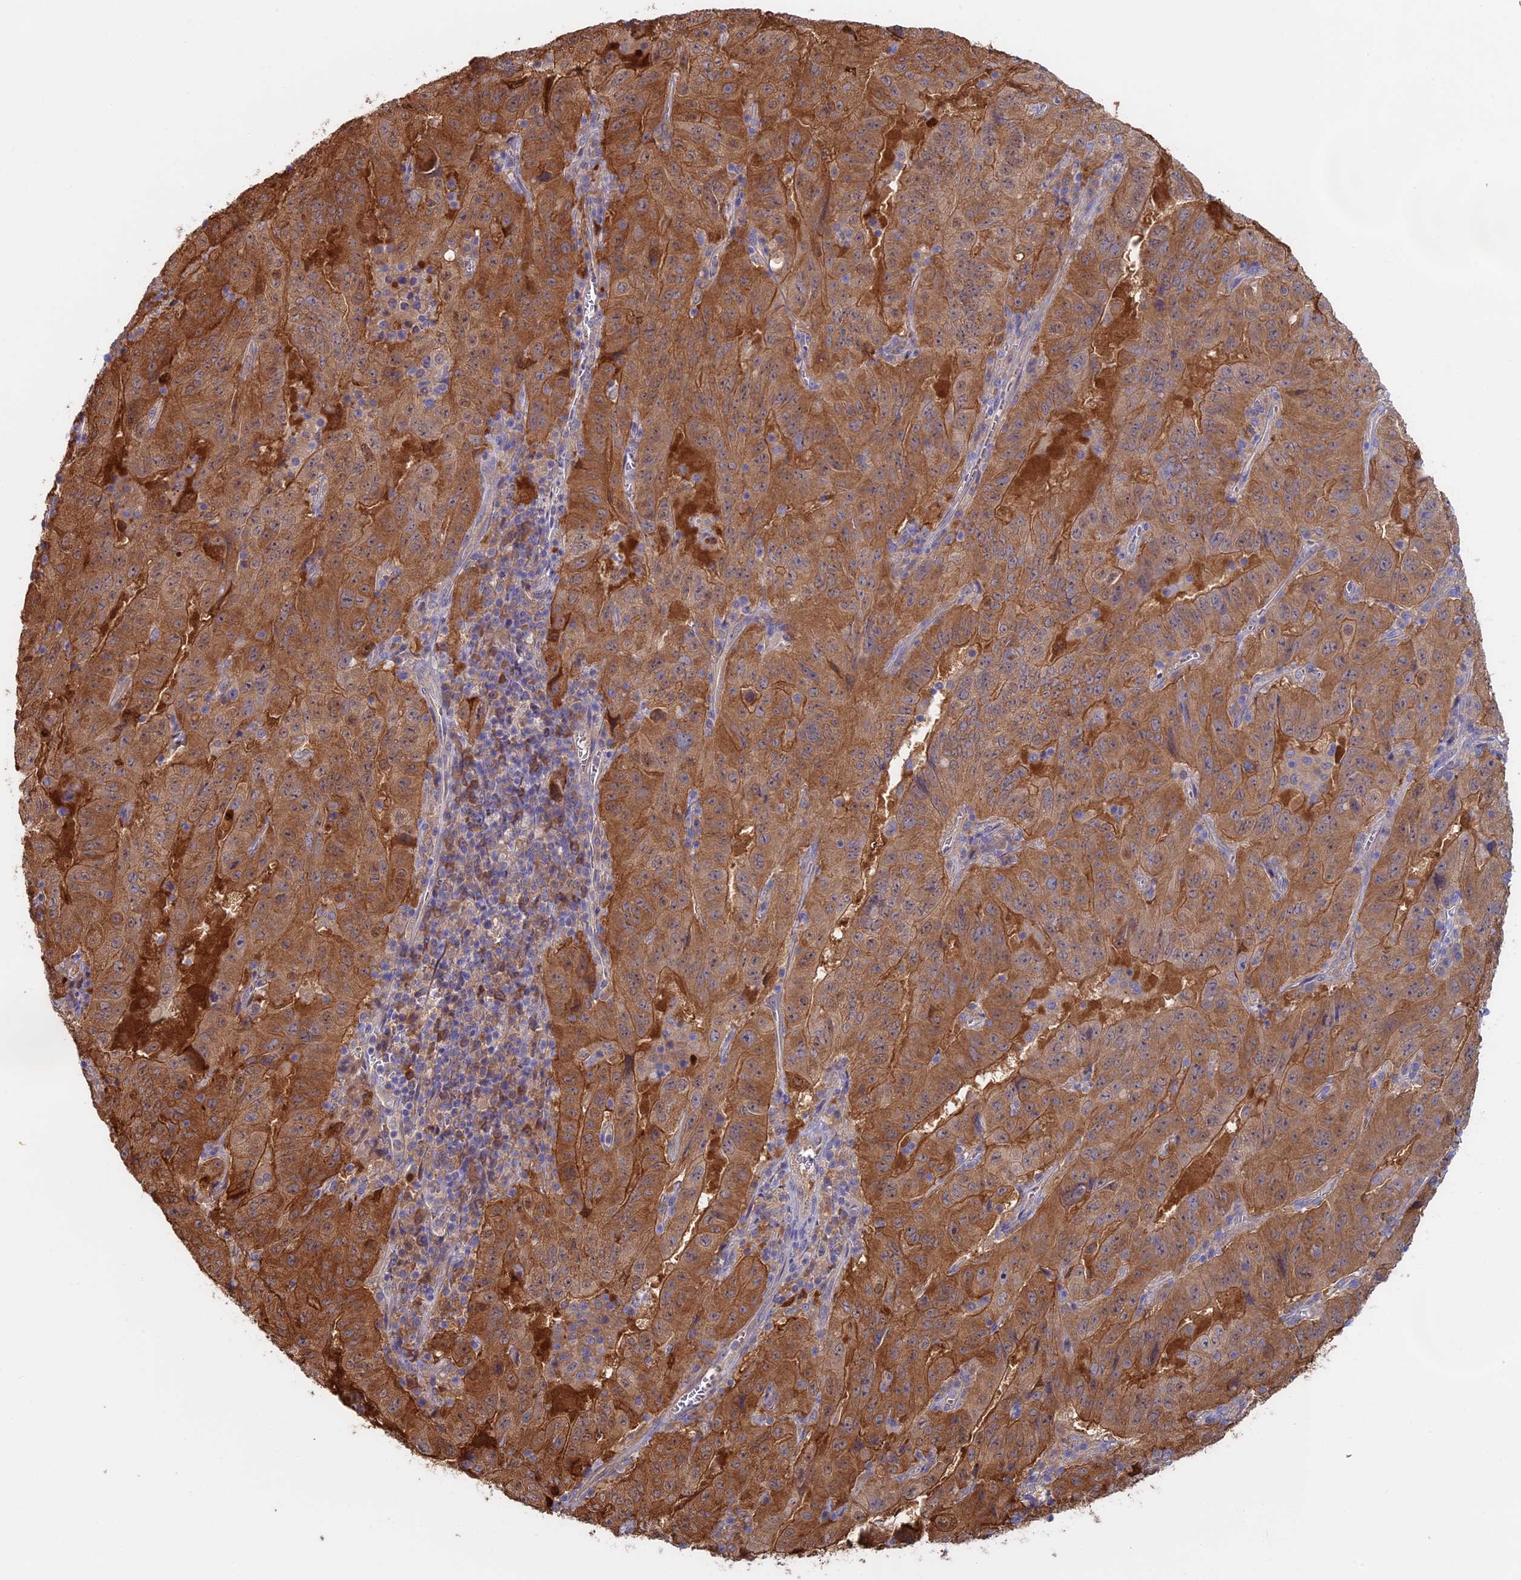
{"staining": {"intensity": "moderate", "quantity": ">75%", "location": "cytoplasmic/membranous"}, "tissue": "pancreatic cancer", "cell_type": "Tumor cells", "image_type": "cancer", "snomed": [{"axis": "morphology", "description": "Adenocarcinoma, NOS"}, {"axis": "topography", "description": "Pancreas"}], "caption": "Immunohistochemistry histopathology image of neoplastic tissue: pancreatic cancer (adenocarcinoma) stained using immunohistochemistry demonstrates medium levels of moderate protein expression localized specifically in the cytoplasmic/membranous of tumor cells, appearing as a cytoplasmic/membranous brown color.", "gene": "SYNDIG1L", "patient": {"sex": "male", "age": 63}}